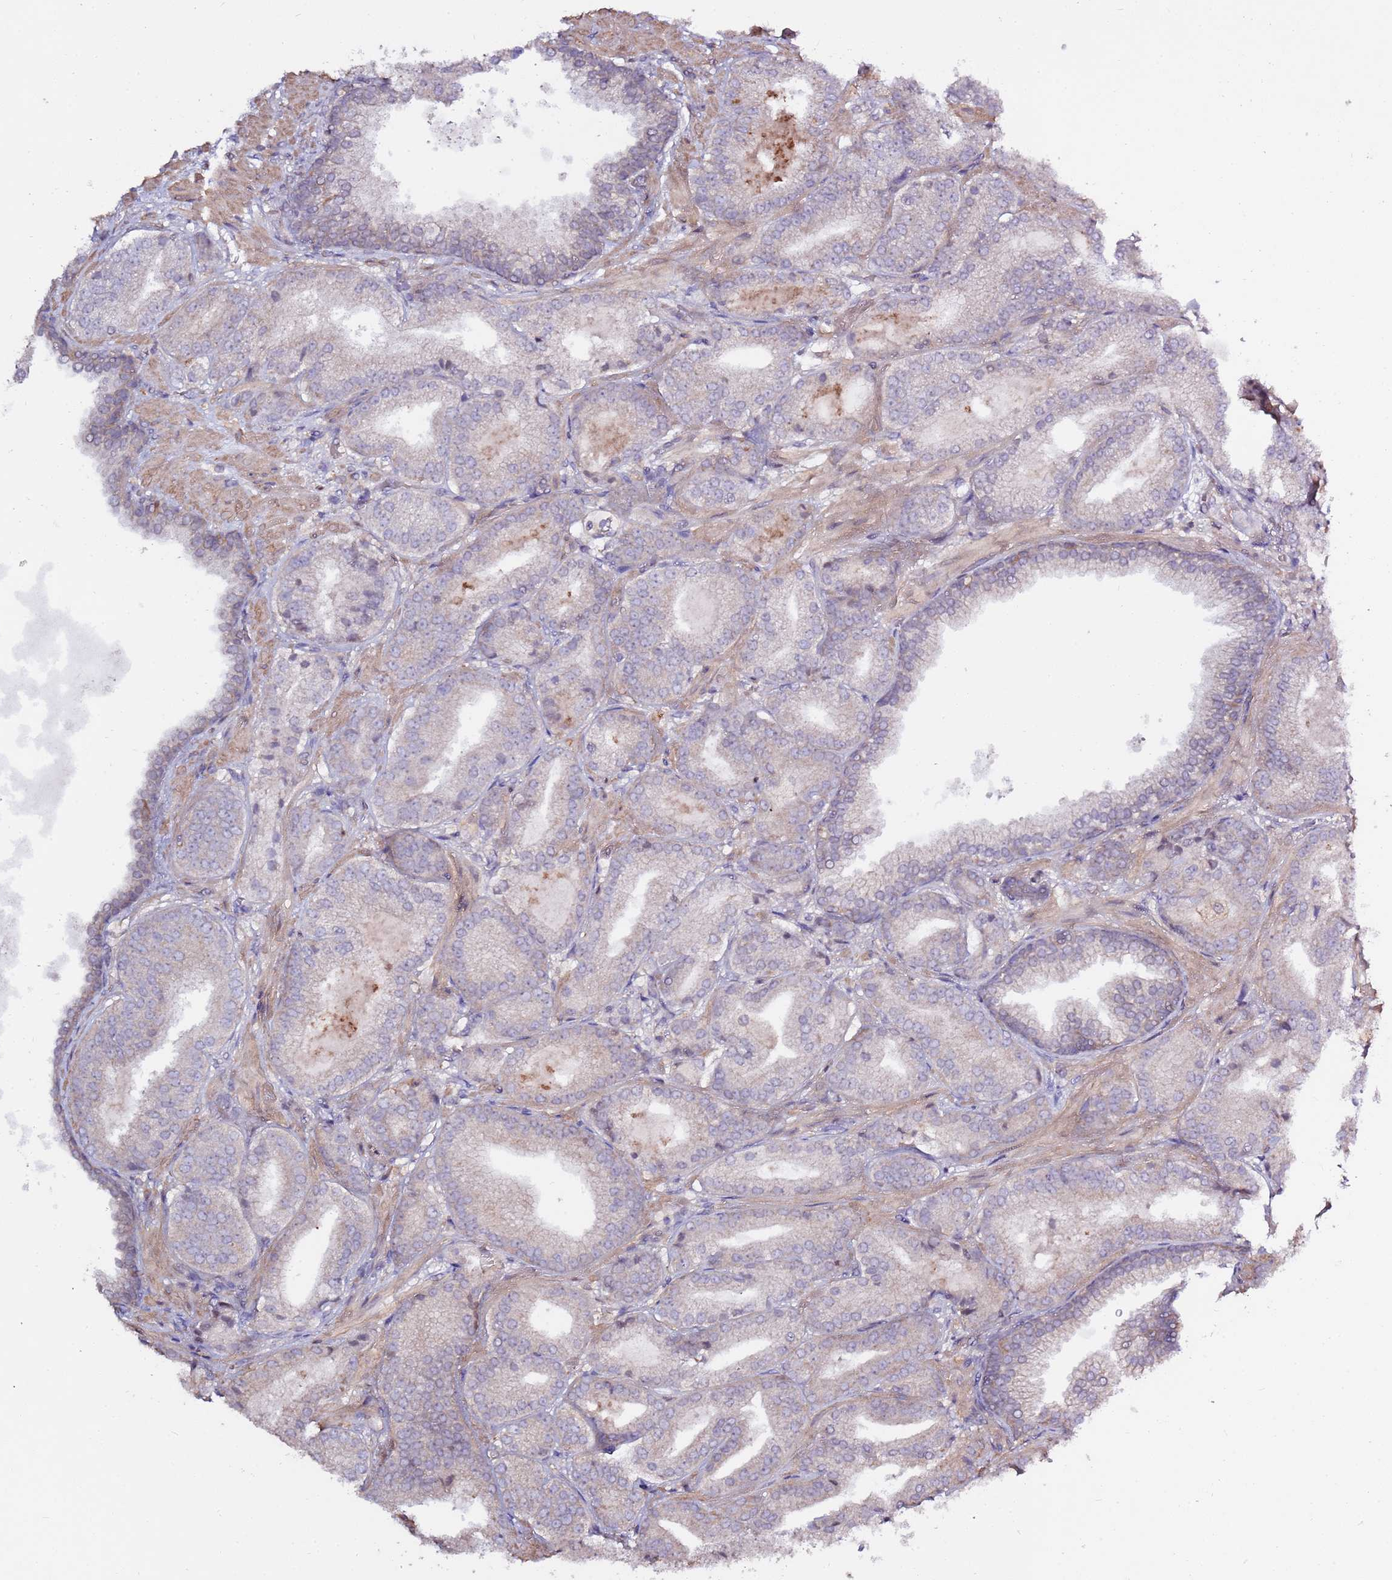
{"staining": {"intensity": "negative", "quantity": "none", "location": "none"}, "tissue": "prostate cancer", "cell_type": "Tumor cells", "image_type": "cancer", "snomed": [{"axis": "morphology", "description": "Adenocarcinoma, High grade"}, {"axis": "topography", "description": "Prostate"}], "caption": "Micrograph shows no protein staining in tumor cells of prostate cancer tissue. (DAB immunohistochemistry (IHC) visualized using brightfield microscopy, high magnification).", "gene": "EVA1B", "patient": {"sex": "male", "age": 63}}